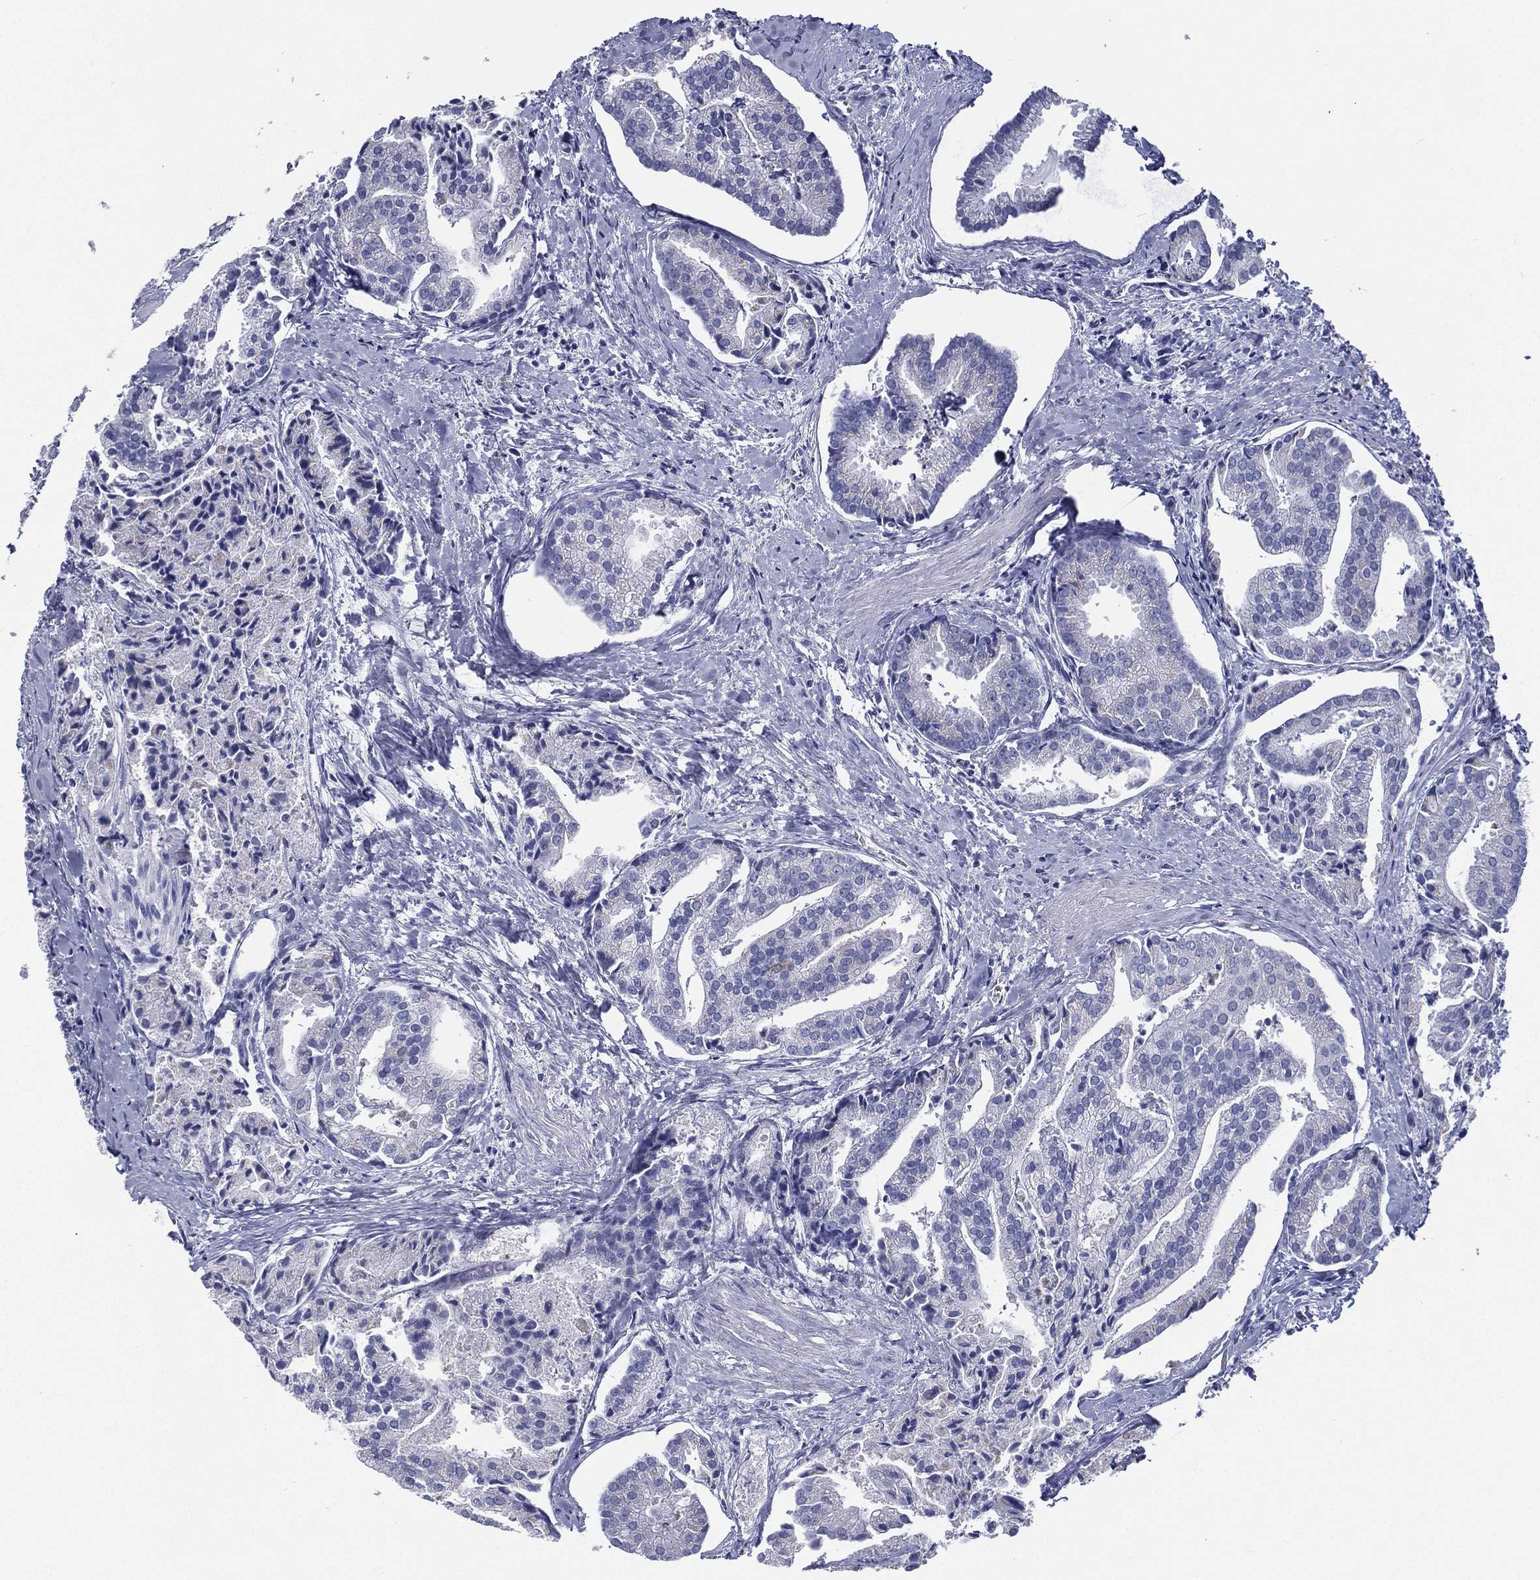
{"staining": {"intensity": "negative", "quantity": "none", "location": "none"}, "tissue": "prostate cancer", "cell_type": "Tumor cells", "image_type": "cancer", "snomed": [{"axis": "morphology", "description": "Adenocarcinoma, NOS"}, {"axis": "topography", "description": "Prostate and seminal vesicle, NOS"}, {"axis": "topography", "description": "Prostate"}], "caption": "Immunohistochemistry histopathology image of neoplastic tissue: prostate cancer stained with DAB (3,3'-diaminobenzidine) demonstrates no significant protein staining in tumor cells.", "gene": "RSPH4A", "patient": {"sex": "male", "age": 44}}